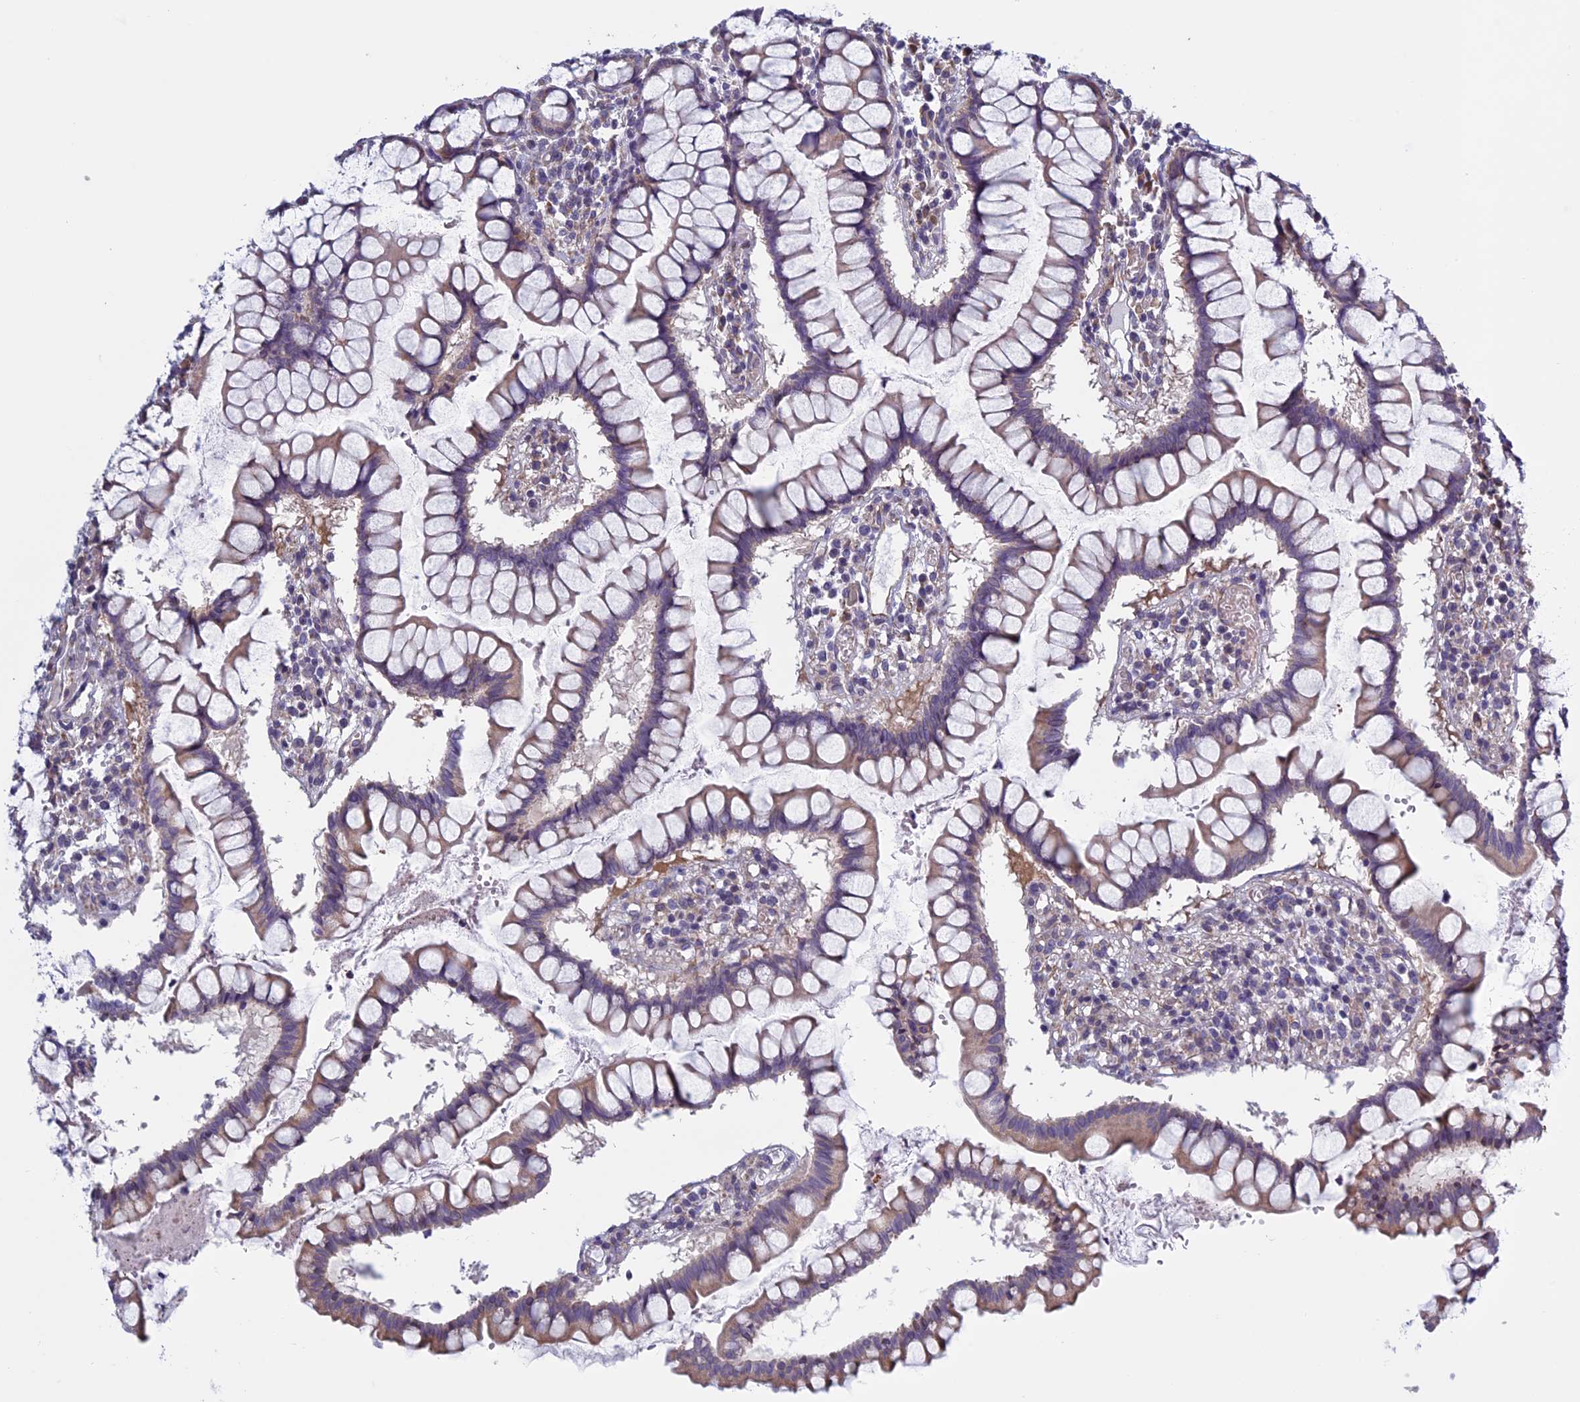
{"staining": {"intensity": "moderate", "quantity": ">75%", "location": "cytoplasmic/membranous"}, "tissue": "colon", "cell_type": "Endothelial cells", "image_type": "normal", "snomed": [{"axis": "morphology", "description": "Normal tissue, NOS"}, {"axis": "morphology", "description": "Adenocarcinoma, NOS"}, {"axis": "topography", "description": "Colon"}], "caption": "Protein positivity by immunohistochemistry shows moderate cytoplasmic/membranous staining in approximately >75% of endothelial cells in unremarkable colon.", "gene": "BCL2L10", "patient": {"sex": "female", "age": 55}}